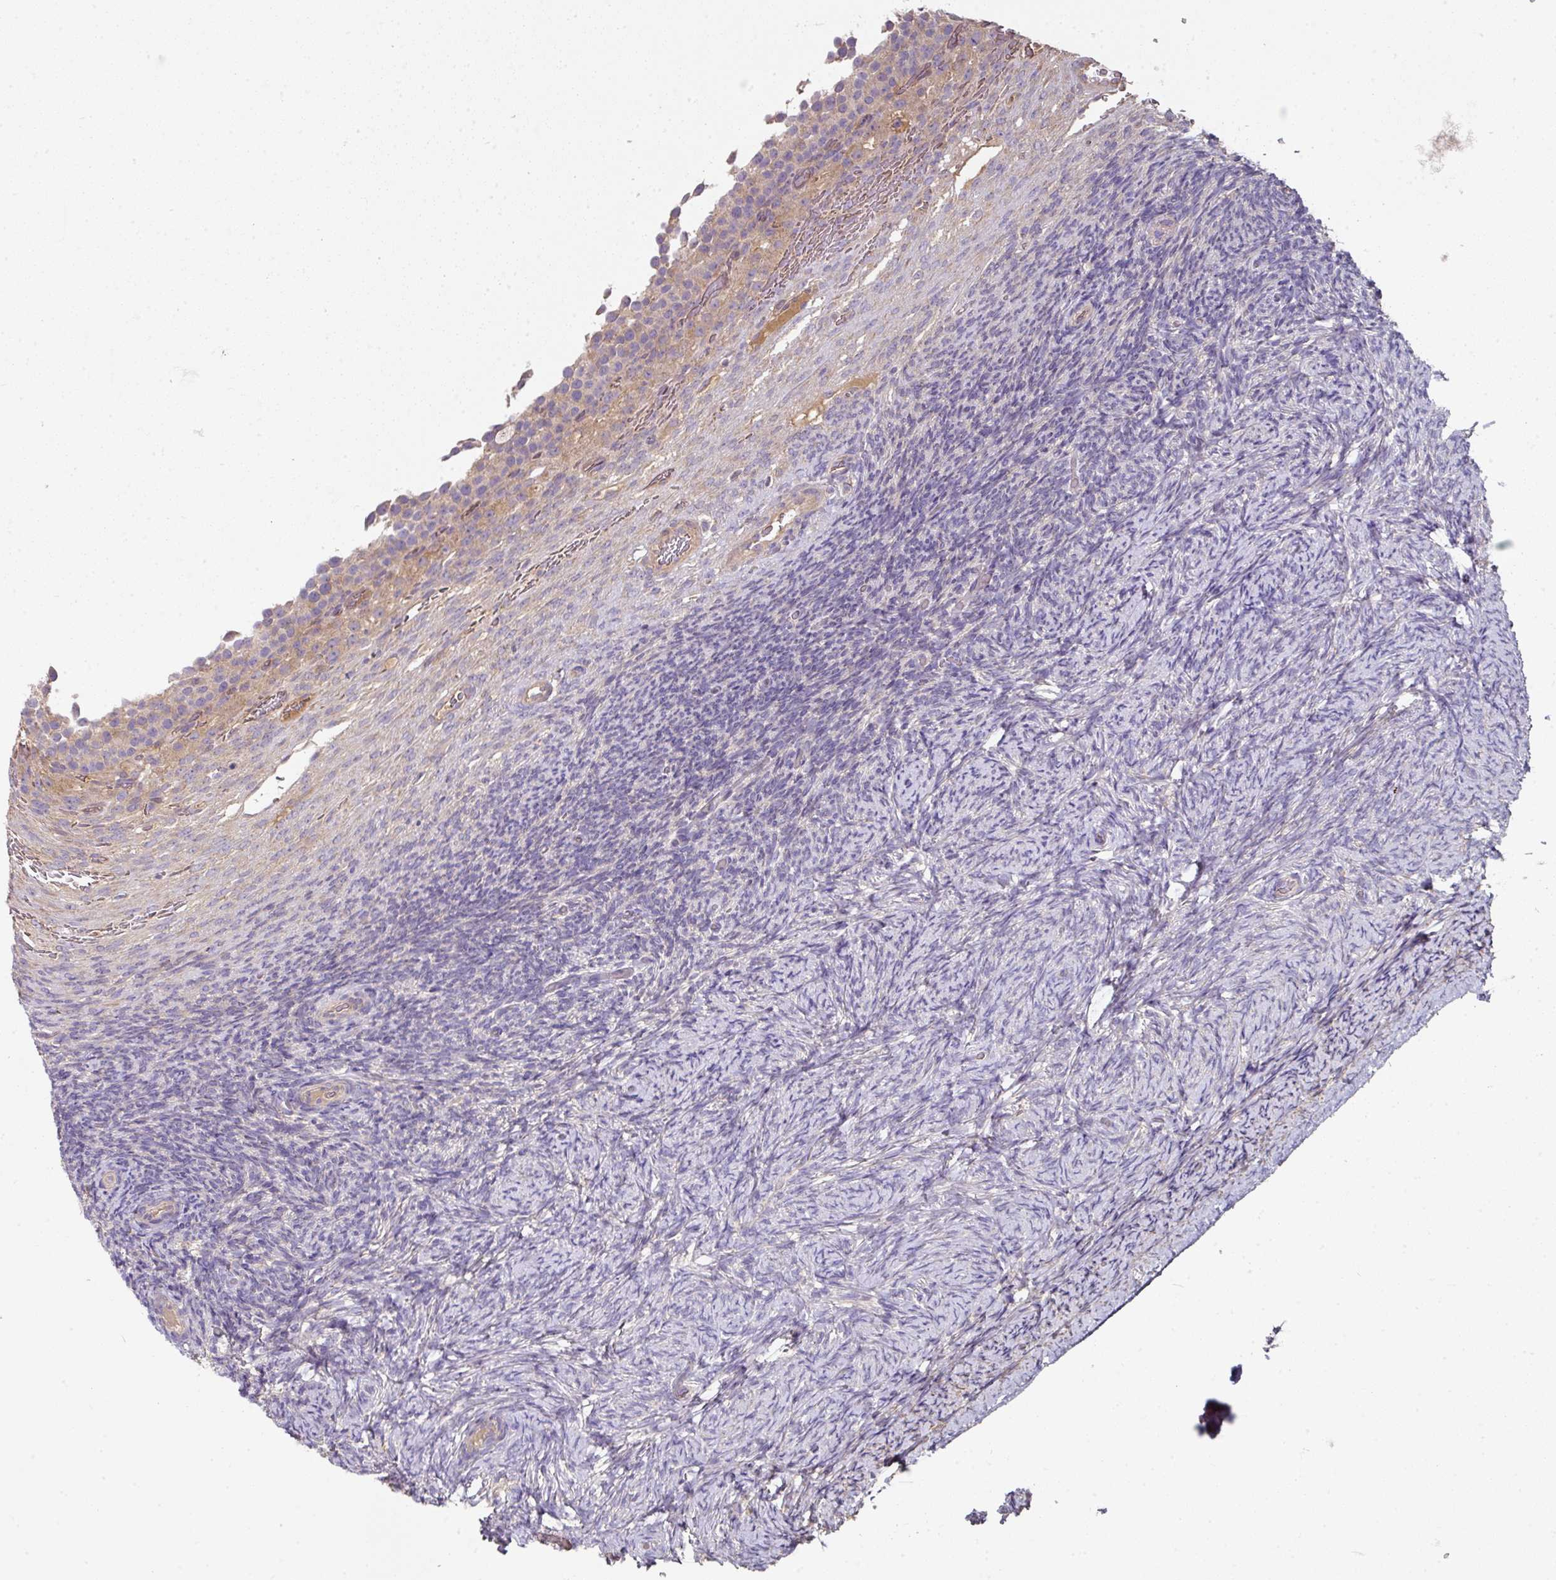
{"staining": {"intensity": "moderate", "quantity": ">75%", "location": "cytoplasmic/membranous"}, "tissue": "ovary", "cell_type": "Follicle cells", "image_type": "normal", "snomed": [{"axis": "morphology", "description": "Normal tissue, NOS"}, {"axis": "topography", "description": "Ovary"}], "caption": "Immunohistochemical staining of unremarkable human ovary exhibits medium levels of moderate cytoplasmic/membranous staining in about >75% of follicle cells. (DAB IHC with brightfield microscopy, high magnification).", "gene": "C4orf48", "patient": {"sex": "female", "age": 34}}